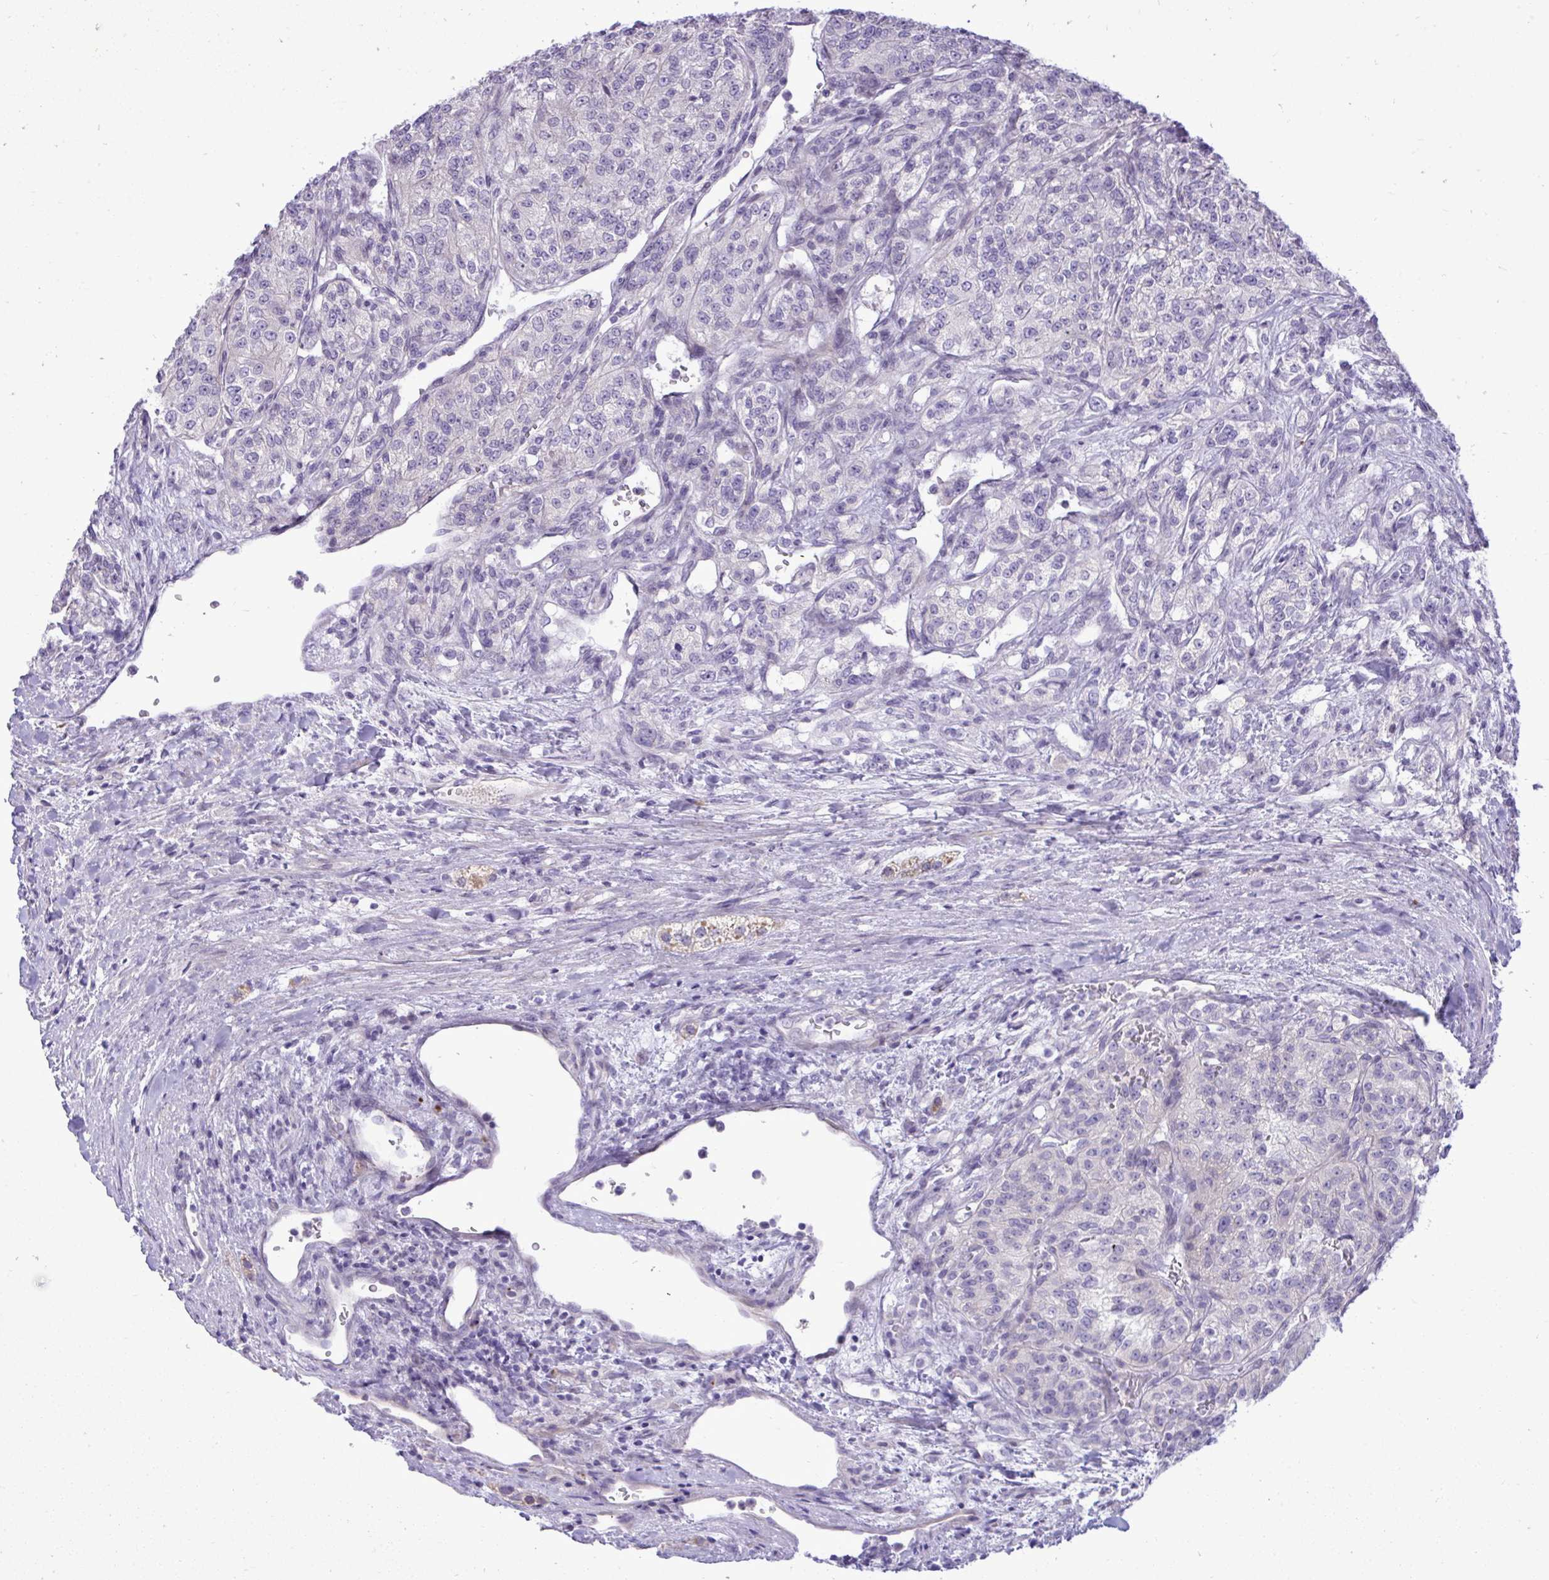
{"staining": {"intensity": "negative", "quantity": "none", "location": "none"}, "tissue": "renal cancer", "cell_type": "Tumor cells", "image_type": "cancer", "snomed": [{"axis": "morphology", "description": "Adenocarcinoma, NOS"}, {"axis": "topography", "description": "Kidney"}], "caption": "This is a image of immunohistochemistry staining of renal adenocarcinoma, which shows no staining in tumor cells. (Stains: DAB (3,3'-diaminobenzidine) immunohistochemistry (IHC) with hematoxylin counter stain, Microscopy: brightfield microscopy at high magnification).", "gene": "SPAG1", "patient": {"sex": "female", "age": 63}}